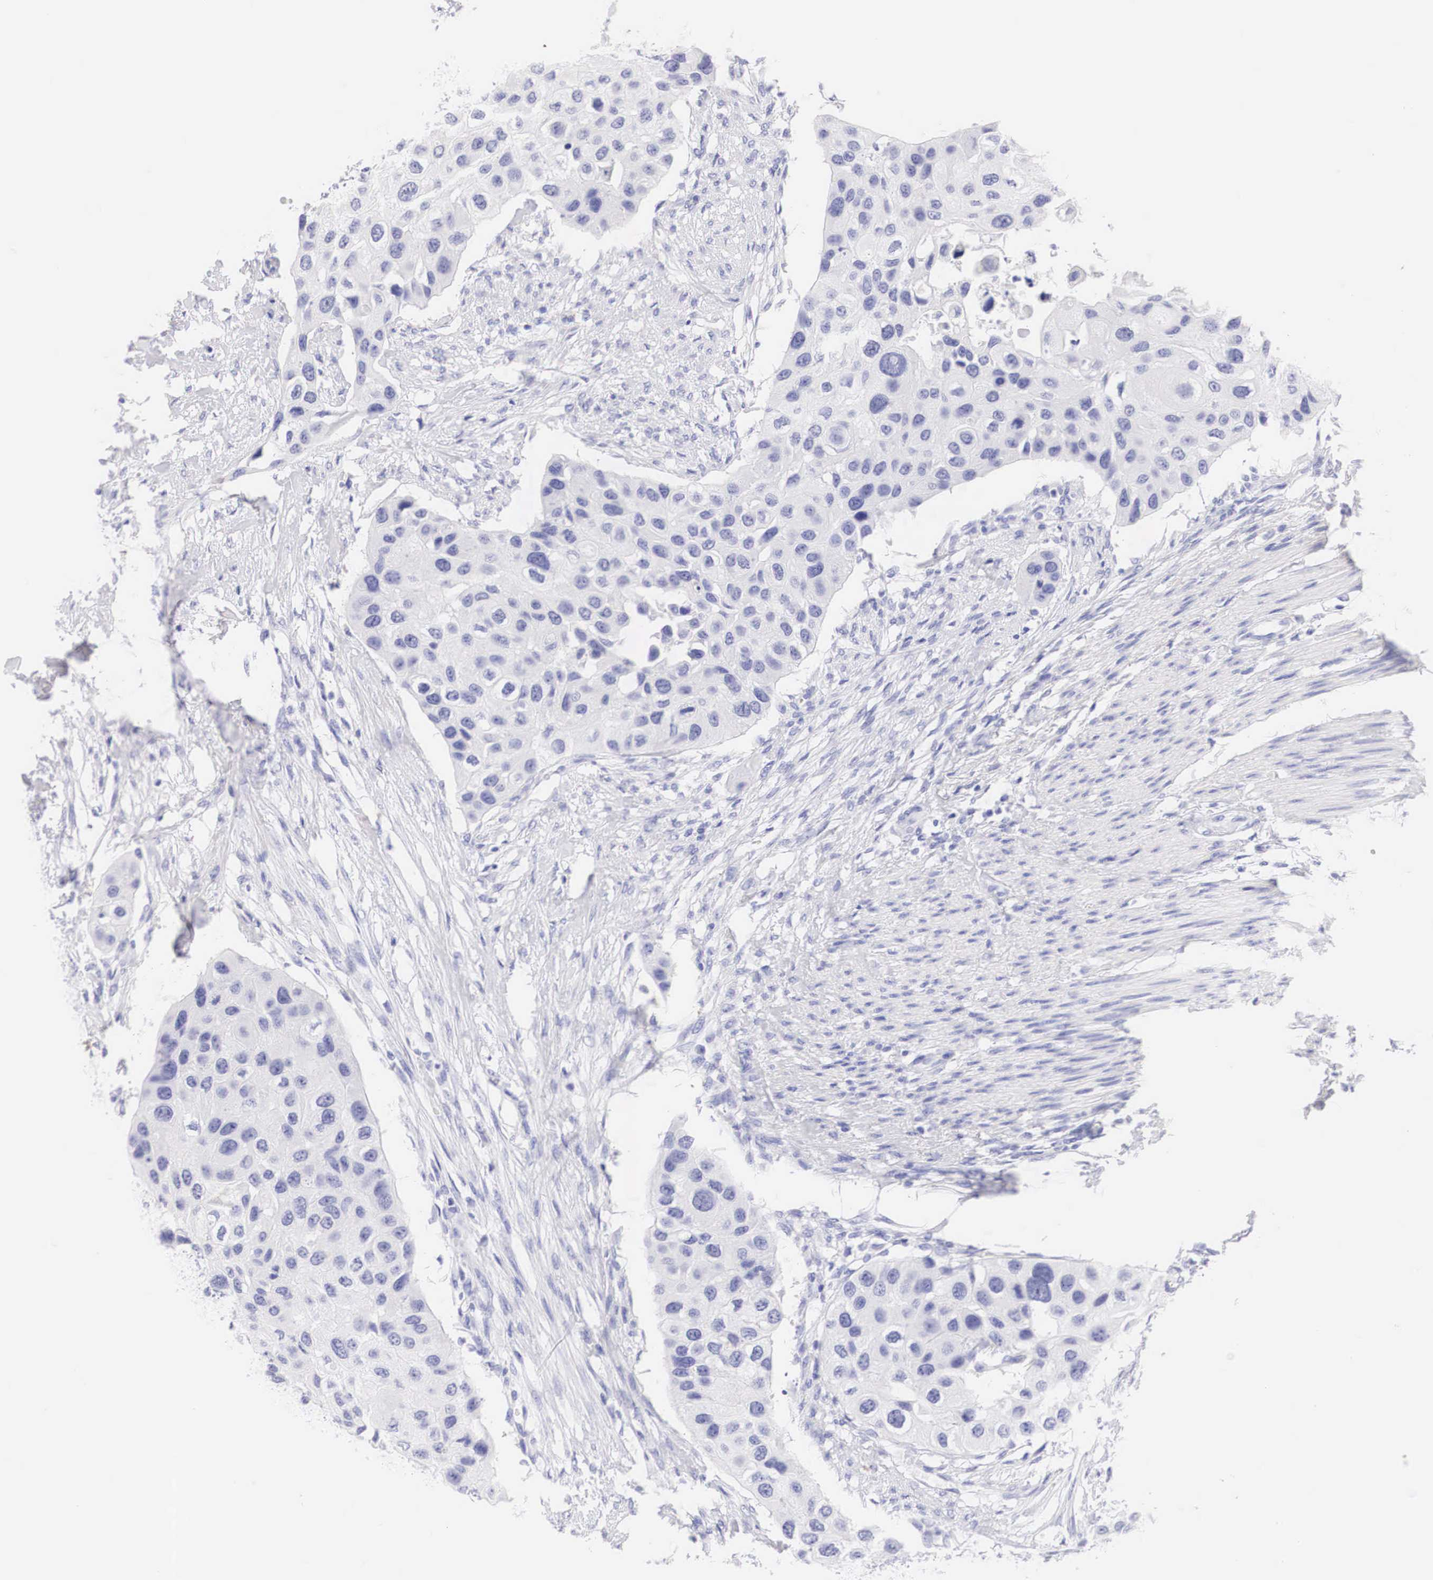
{"staining": {"intensity": "negative", "quantity": "none", "location": "none"}, "tissue": "urothelial cancer", "cell_type": "Tumor cells", "image_type": "cancer", "snomed": [{"axis": "morphology", "description": "Urothelial carcinoma, High grade"}, {"axis": "topography", "description": "Urinary bladder"}], "caption": "High-grade urothelial carcinoma was stained to show a protein in brown. There is no significant staining in tumor cells. (Stains: DAB immunohistochemistry (IHC) with hematoxylin counter stain, Microscopy: brightfield microscopy at high magnification).", "gene": "TYR", "patient": {"sex": "male", "age": 55}}